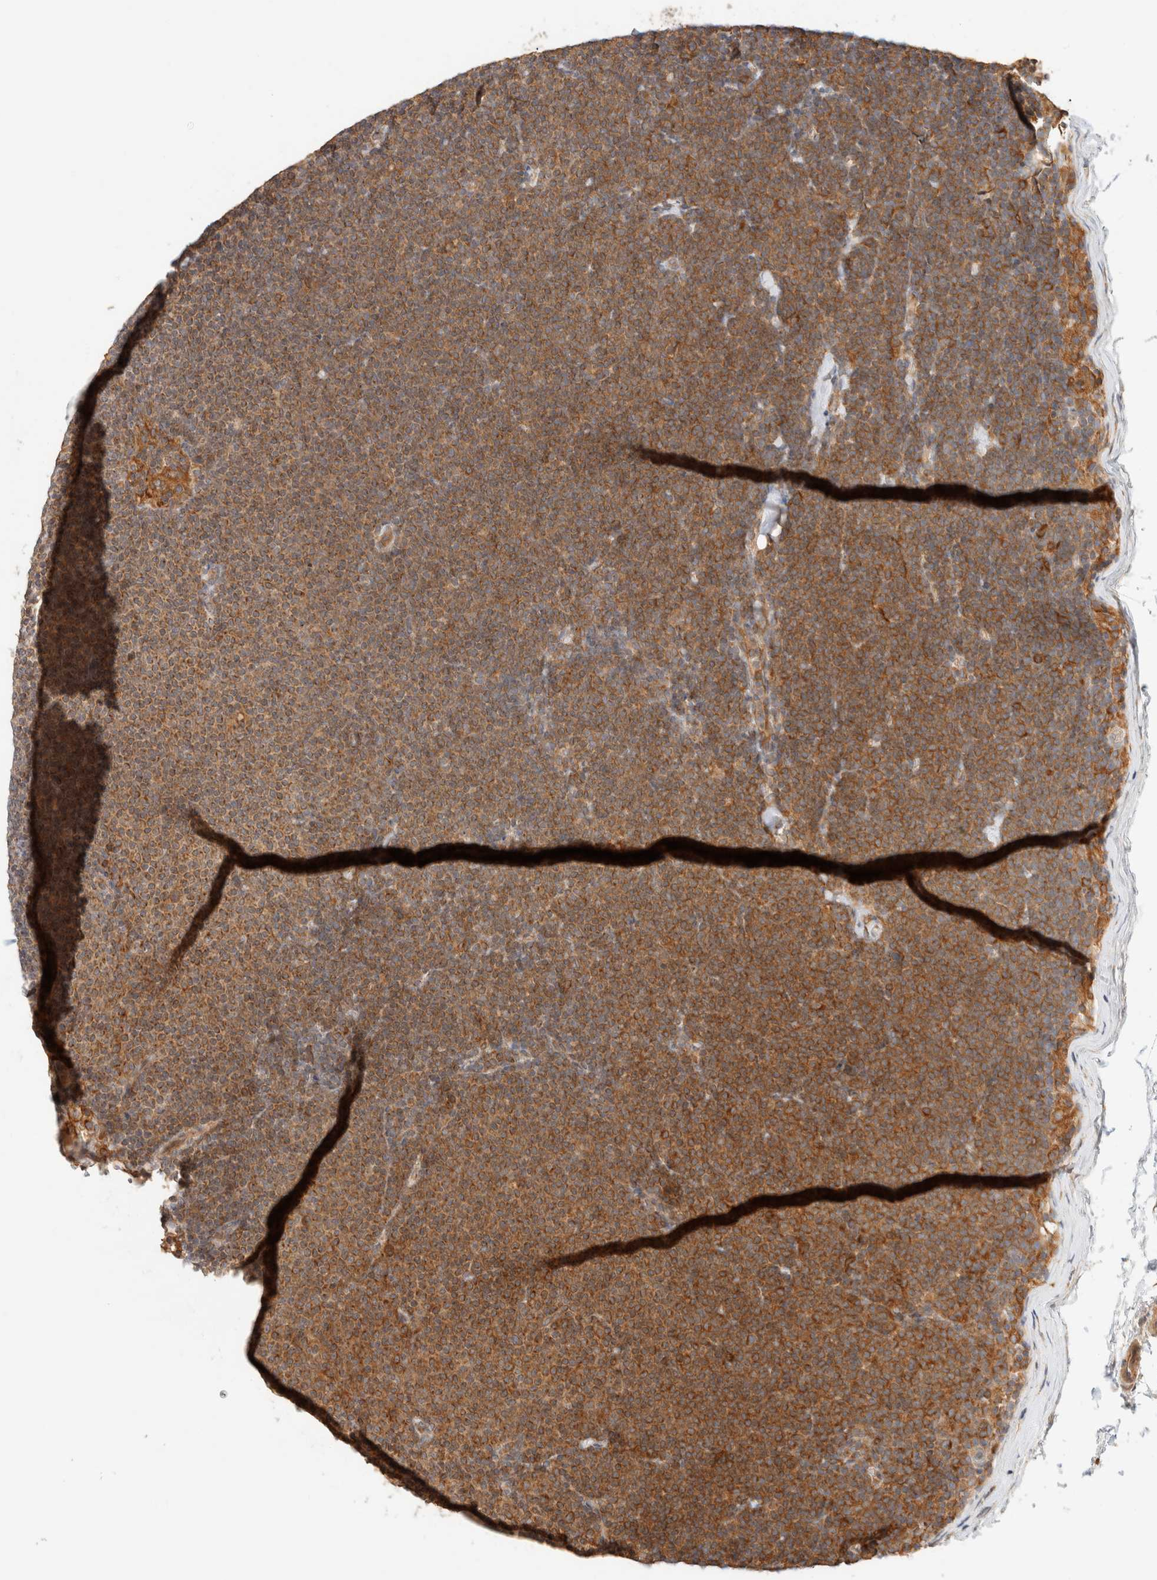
{"staining": {"intensity": "moderate", "quantity": ">75%", "location": "cytoplasmic/membranous"}, "tissue": "lymphoma", "cell_type": "Tumor cells", "image_type": "cancer", "snomed": [{"axis": "morphology", "description": "Malignant lymphoma, non-Hodgkin's type, Low grade"}, {"axis": "topography", "description": "Lymph node"}], "caption": "A brown stain highlights moderate cytoplasmic/membranous expression of a protein in human lymphoma tumor cells.", "gene": "TACC1", "patient": {"sex": "female", "age": 53}}